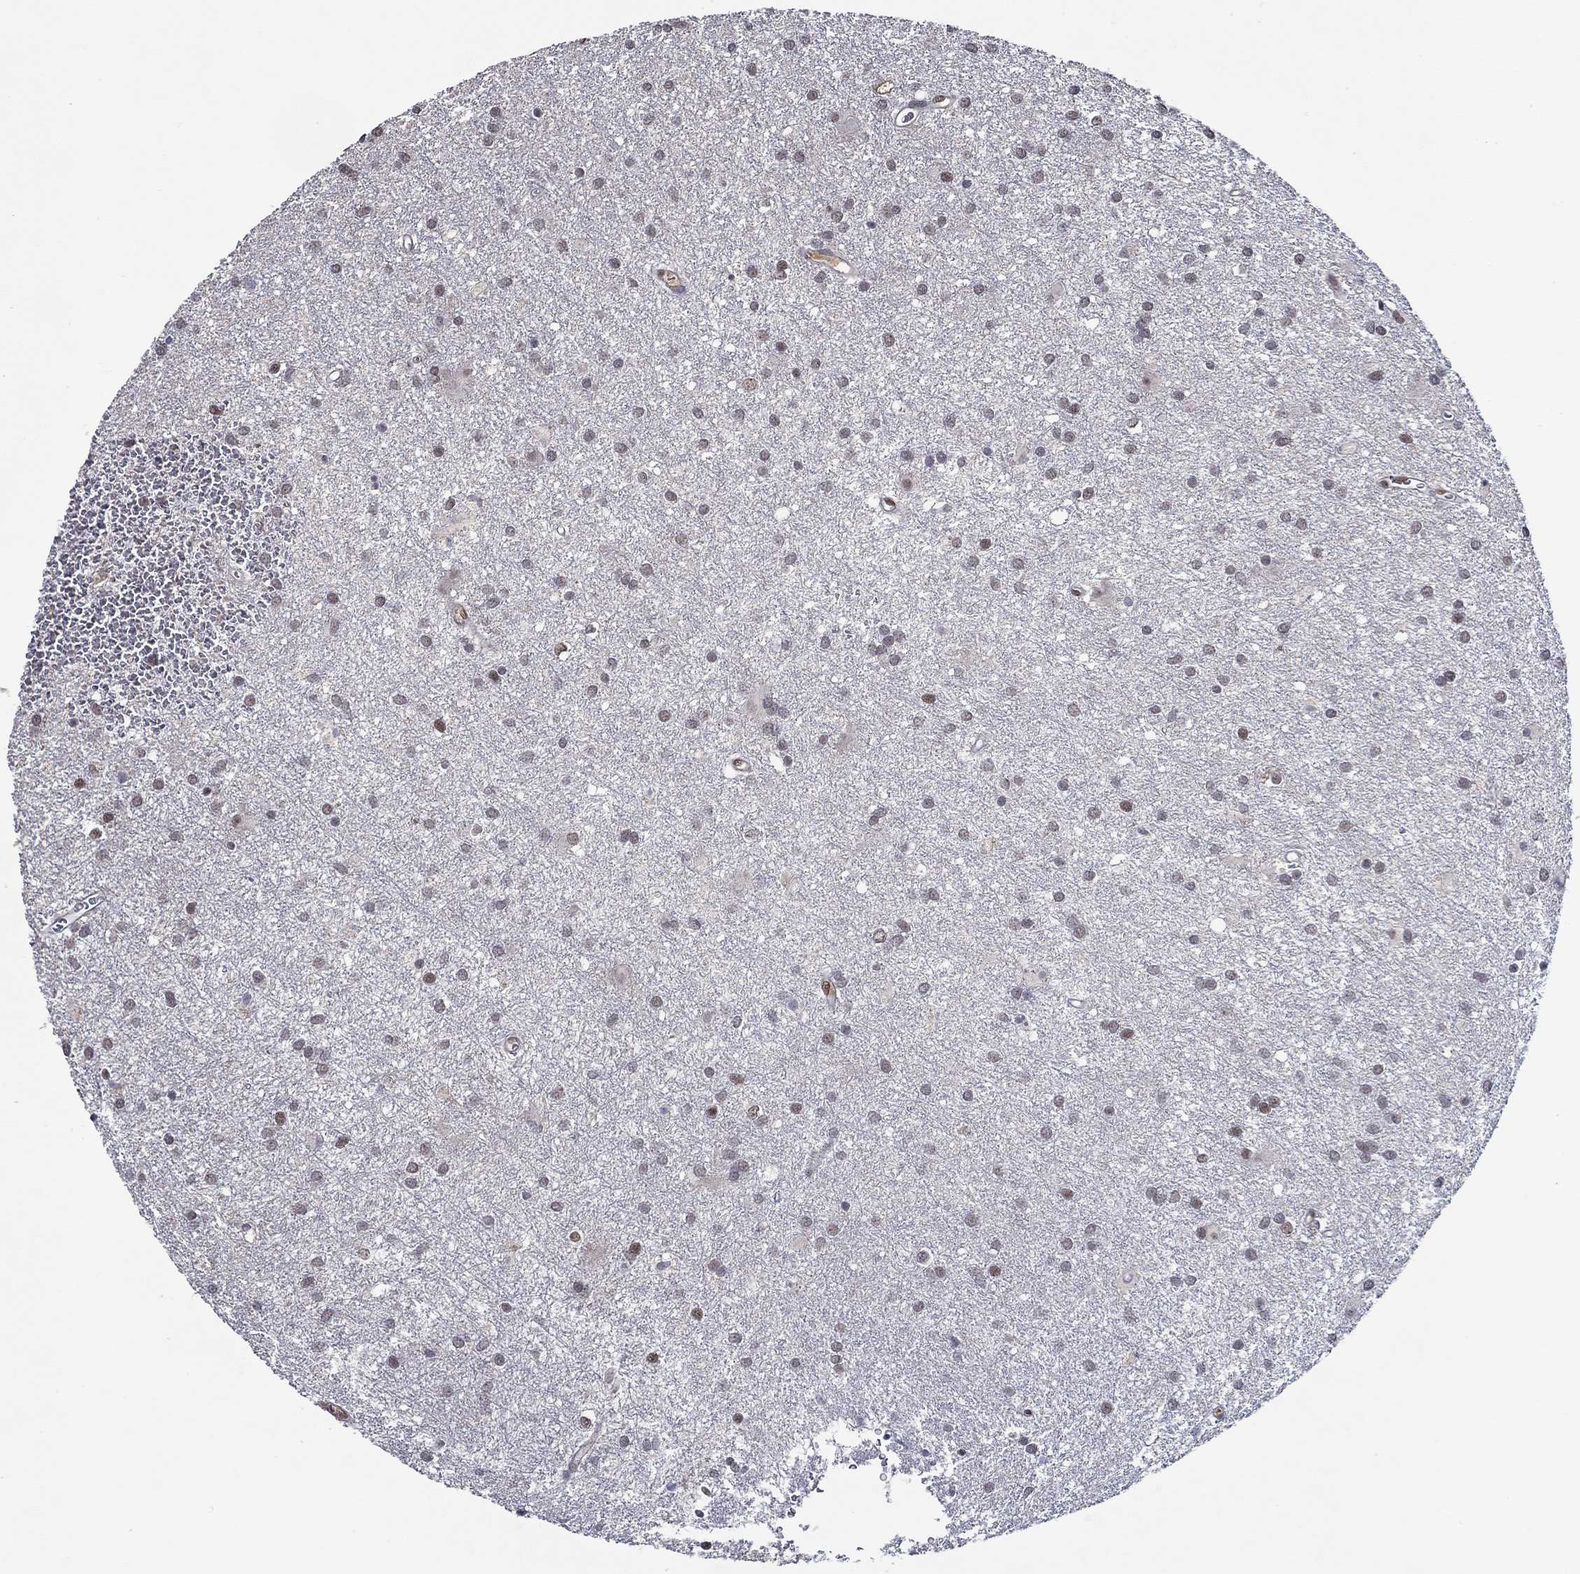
{"staining": {"intensity": "moderate", "quantity": "<25%", "location": "nuclear"}, "tissue": "glioma", "cell_type": "Tumor cells", "image_type": "cancer", "snomed": [{"axis": "morphology", "description": "Glioma, malignant, Low grade"}, {"axis": "topography", "description": "Brain"}], "caption": "The immunohistochemical stain labels moderate nuclear expression in tumor cells of low-grade glioma (malignant) tissue.", "gene": "GATA2", "patient": {"sex": "male", "age": 58}}